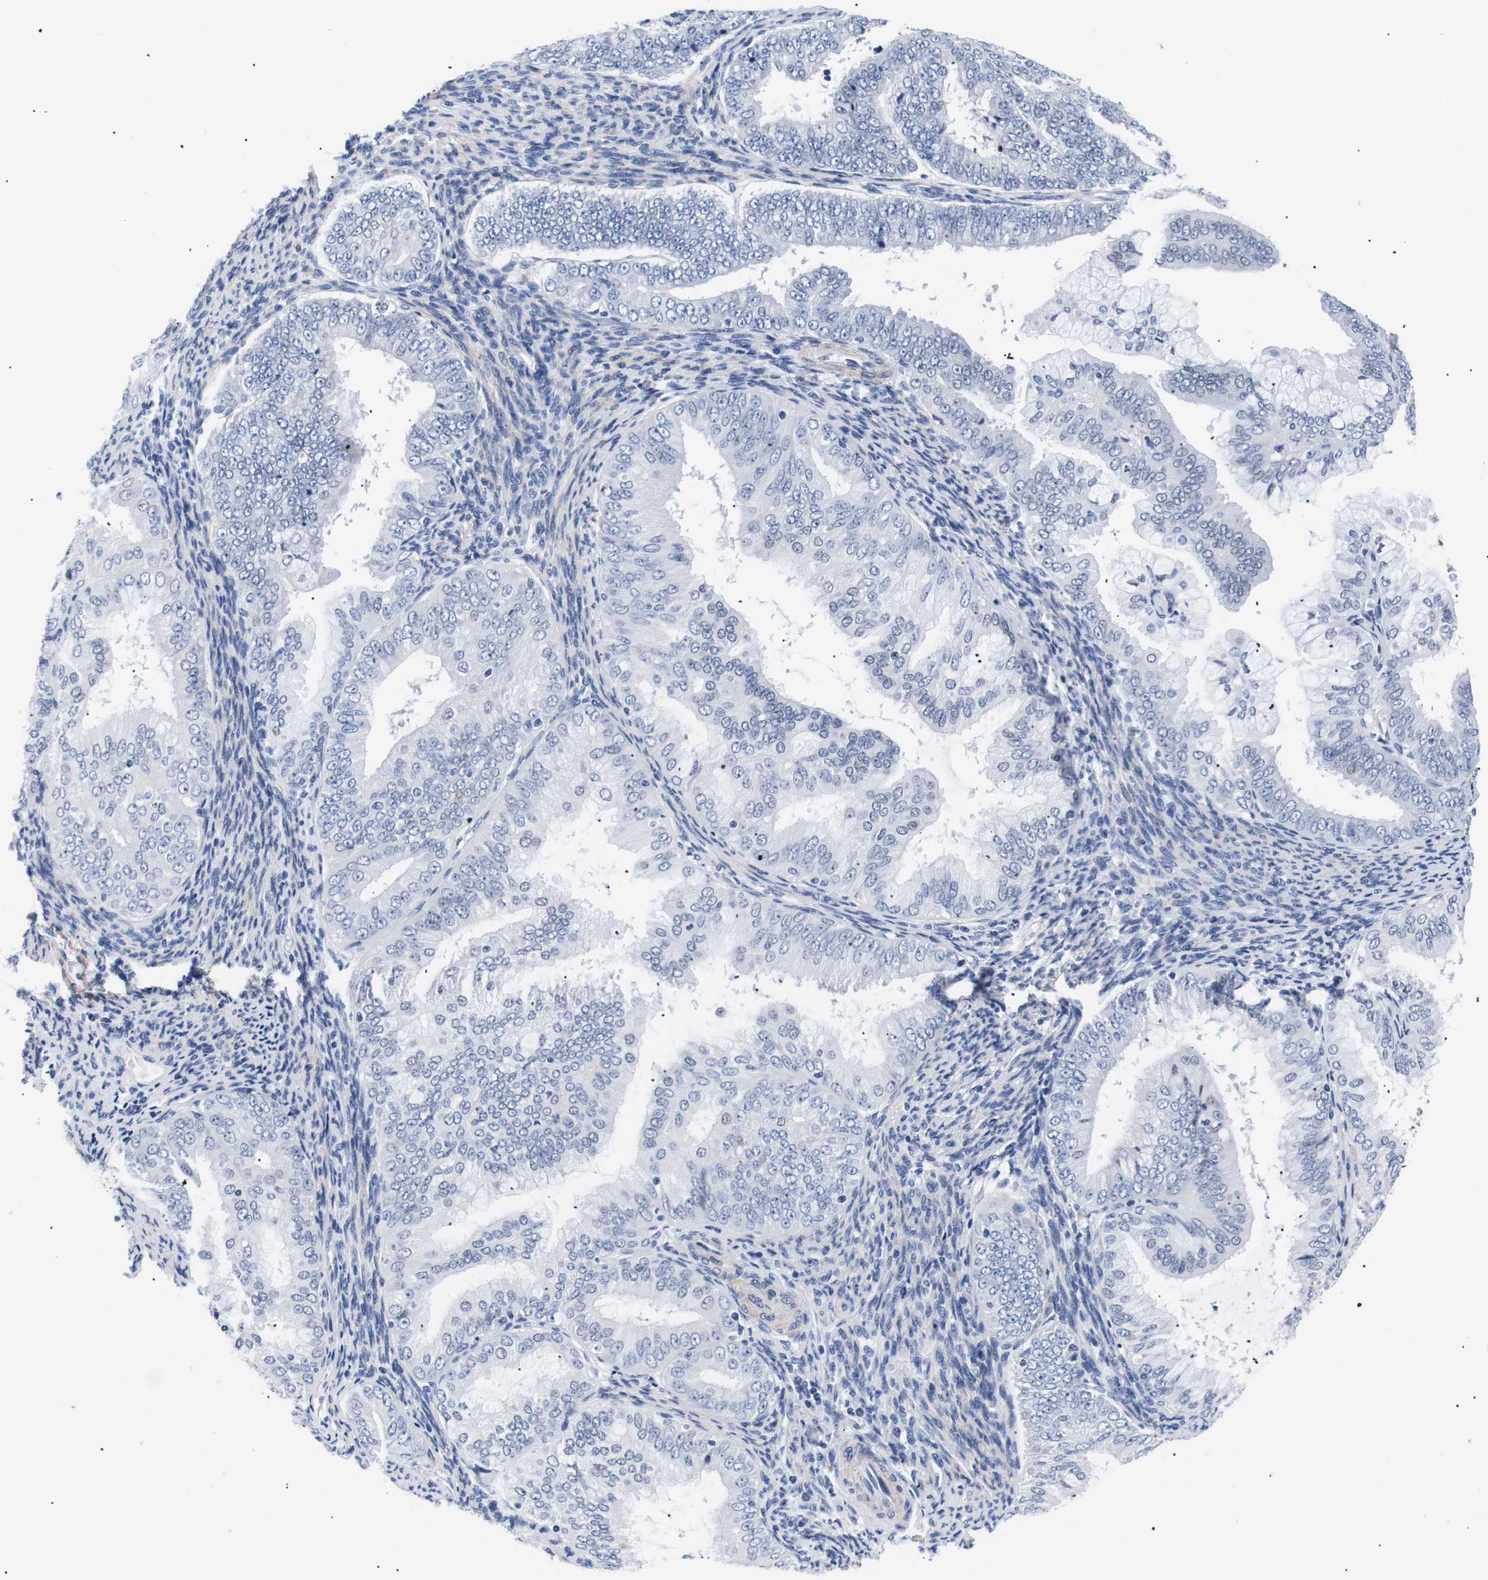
{"staining": {"intensity": "negative", "quantity": "none", "location": "none"}, "tissue": "endometrial cancer", "cell_type": "Tumor cells", "image_type": "cancer", "snomed": [{"axis": "morphology", "description": "Adenocarcinoma, NOS"}, {"axis": "topography", "description": "Endometrium"}], "caption": "This is a photomicrograph of immunohistochemistry (IHC) staining of endometrial adenocarcinoma, which shows no positivity in tumor cells.", "gene": "SHD", "patient": {"sex": "female", "age": 63}}